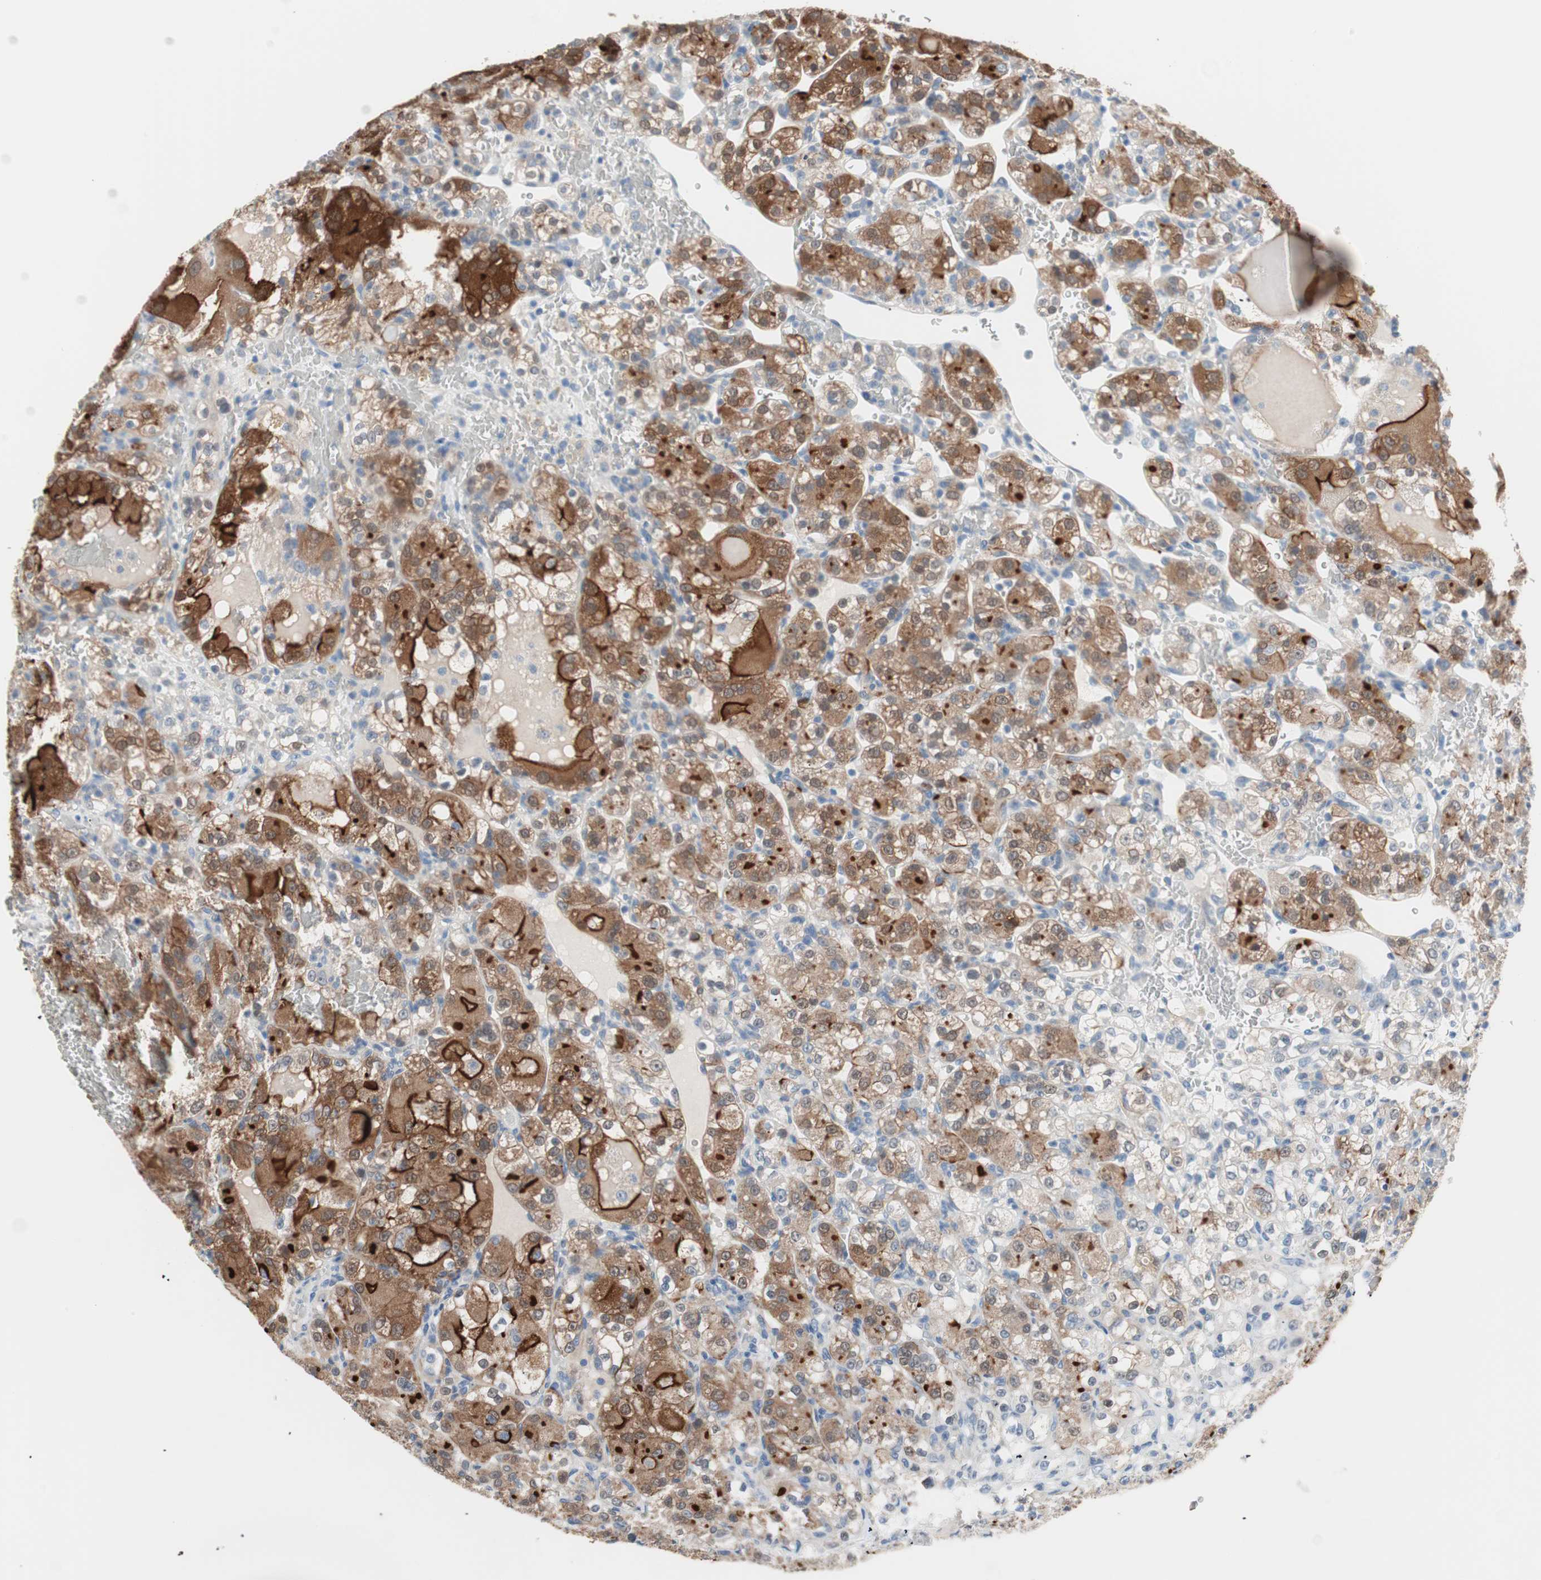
{"staining": {"intensity": "strong", "quantity": ">75%", "location": "cytoplasmic/membranous"}, "tissue": "renal cancer", "cell_type": "Tumor cells", "image_type": "cancer", "snomed": [{"axis": "morphology", "description": "Normal tissue, NOS"}, {"axis": "morphology", "description": "Adenocarcinoma, NOS"}, {"axis": "topography", "description": "Kidney"}], "caption": "This photomicrograph demonstrates renal adenocarcinoma stained with immunohistochemistry (IHC) to label a protein in brown. The cytoplasmic/membranous of tumor cells show strong positivity for the protein. Nuclei are counter-stained blue.", "gene": "VIL1", "patient": {"sex": "male", "age": 61}}